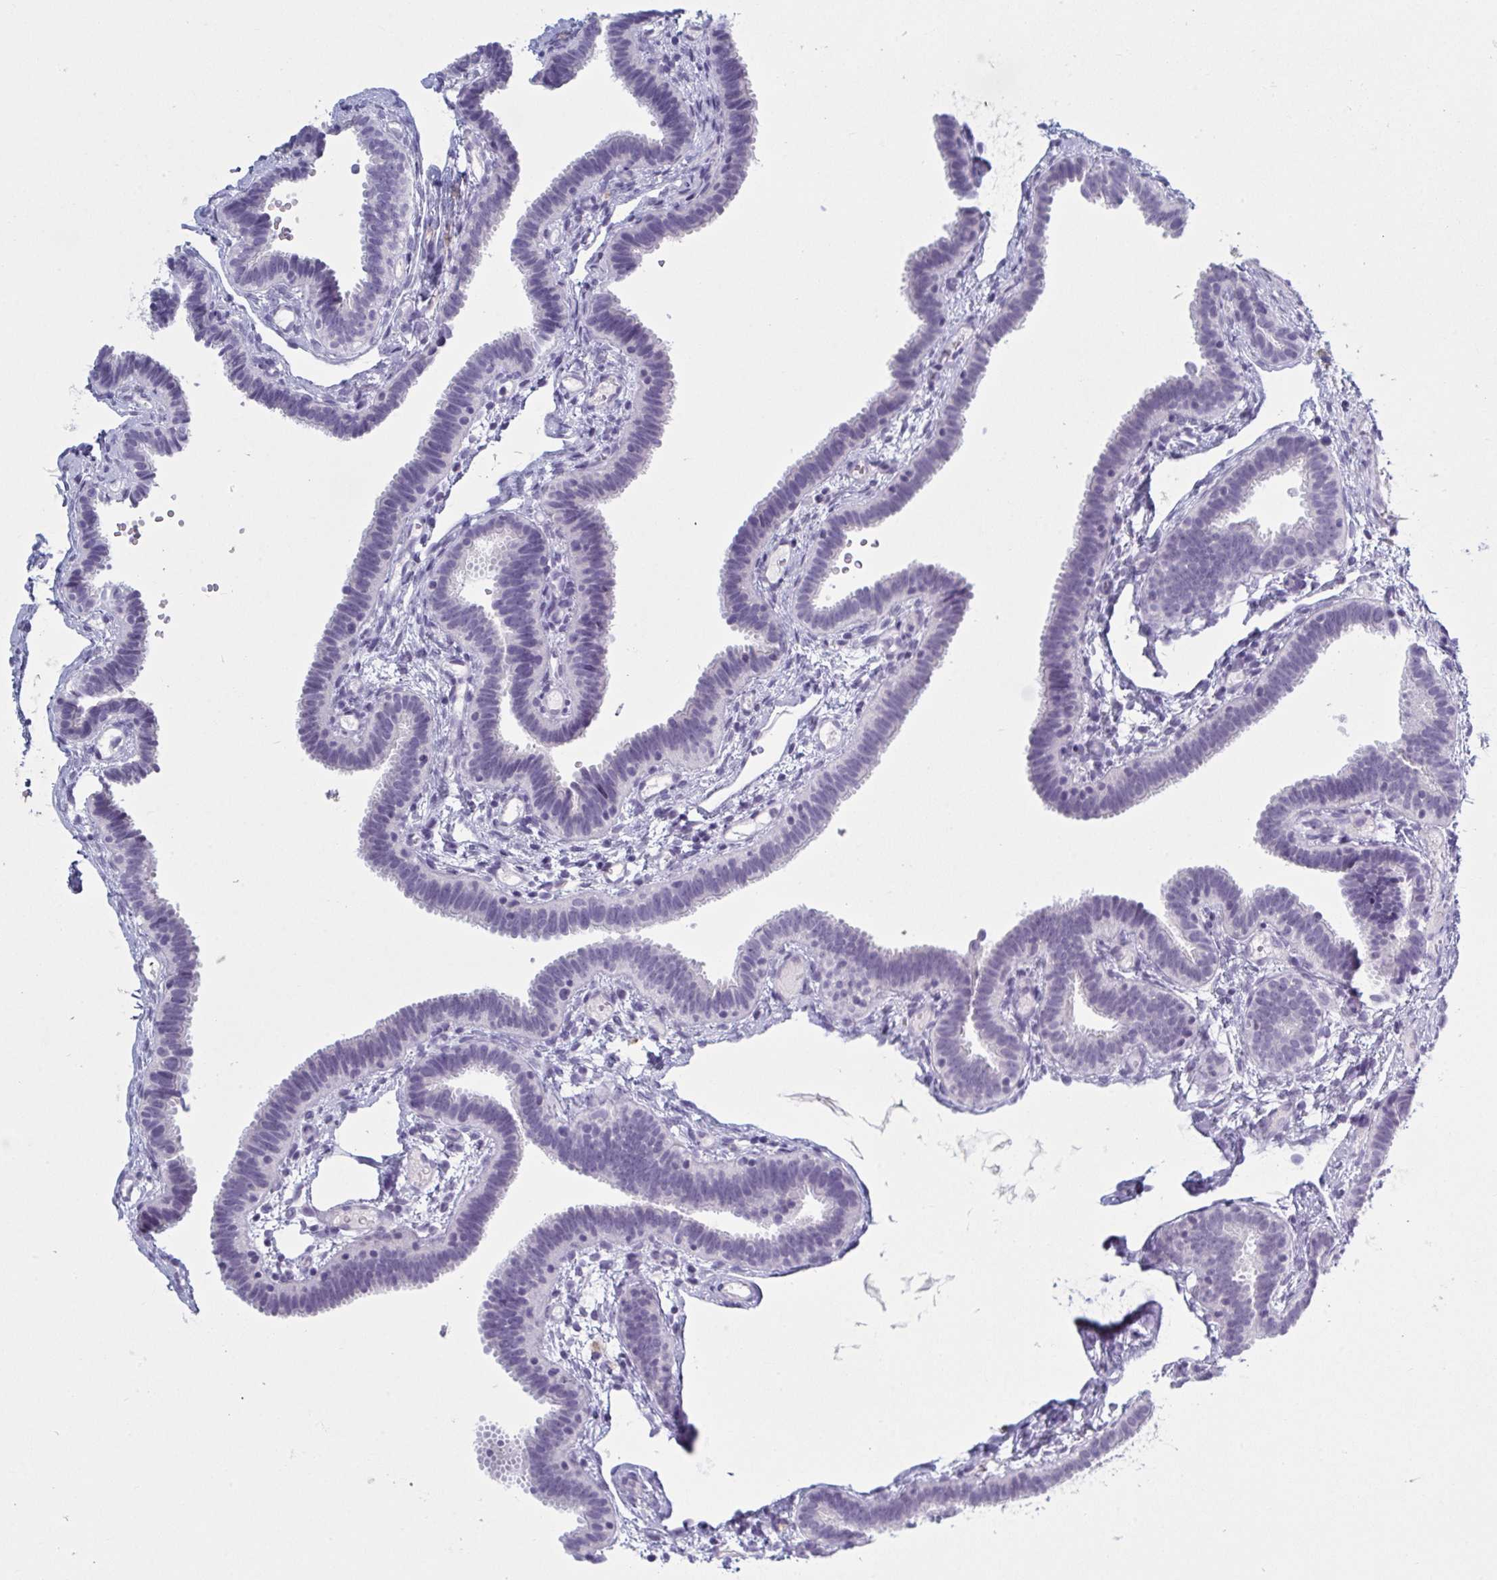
{"staining": {"intensity": "negative", "quantity": "none", "location": "none"}, "tissue": "fallopian tube", "cell_type": "Glandular cells", "image_type": "normal", "snomed": [{"axis": "morphology", "description": "Normal tissue, NOS"}, {"axis": "topography", "description": "Fallopian tube"}], "caption": "Immunohistochemical staining of normal fallopian tube reveals no significant positivity in glandular cells.", "gene": "NDUFC2", "patient": {"sex": "female", "age": 37}}